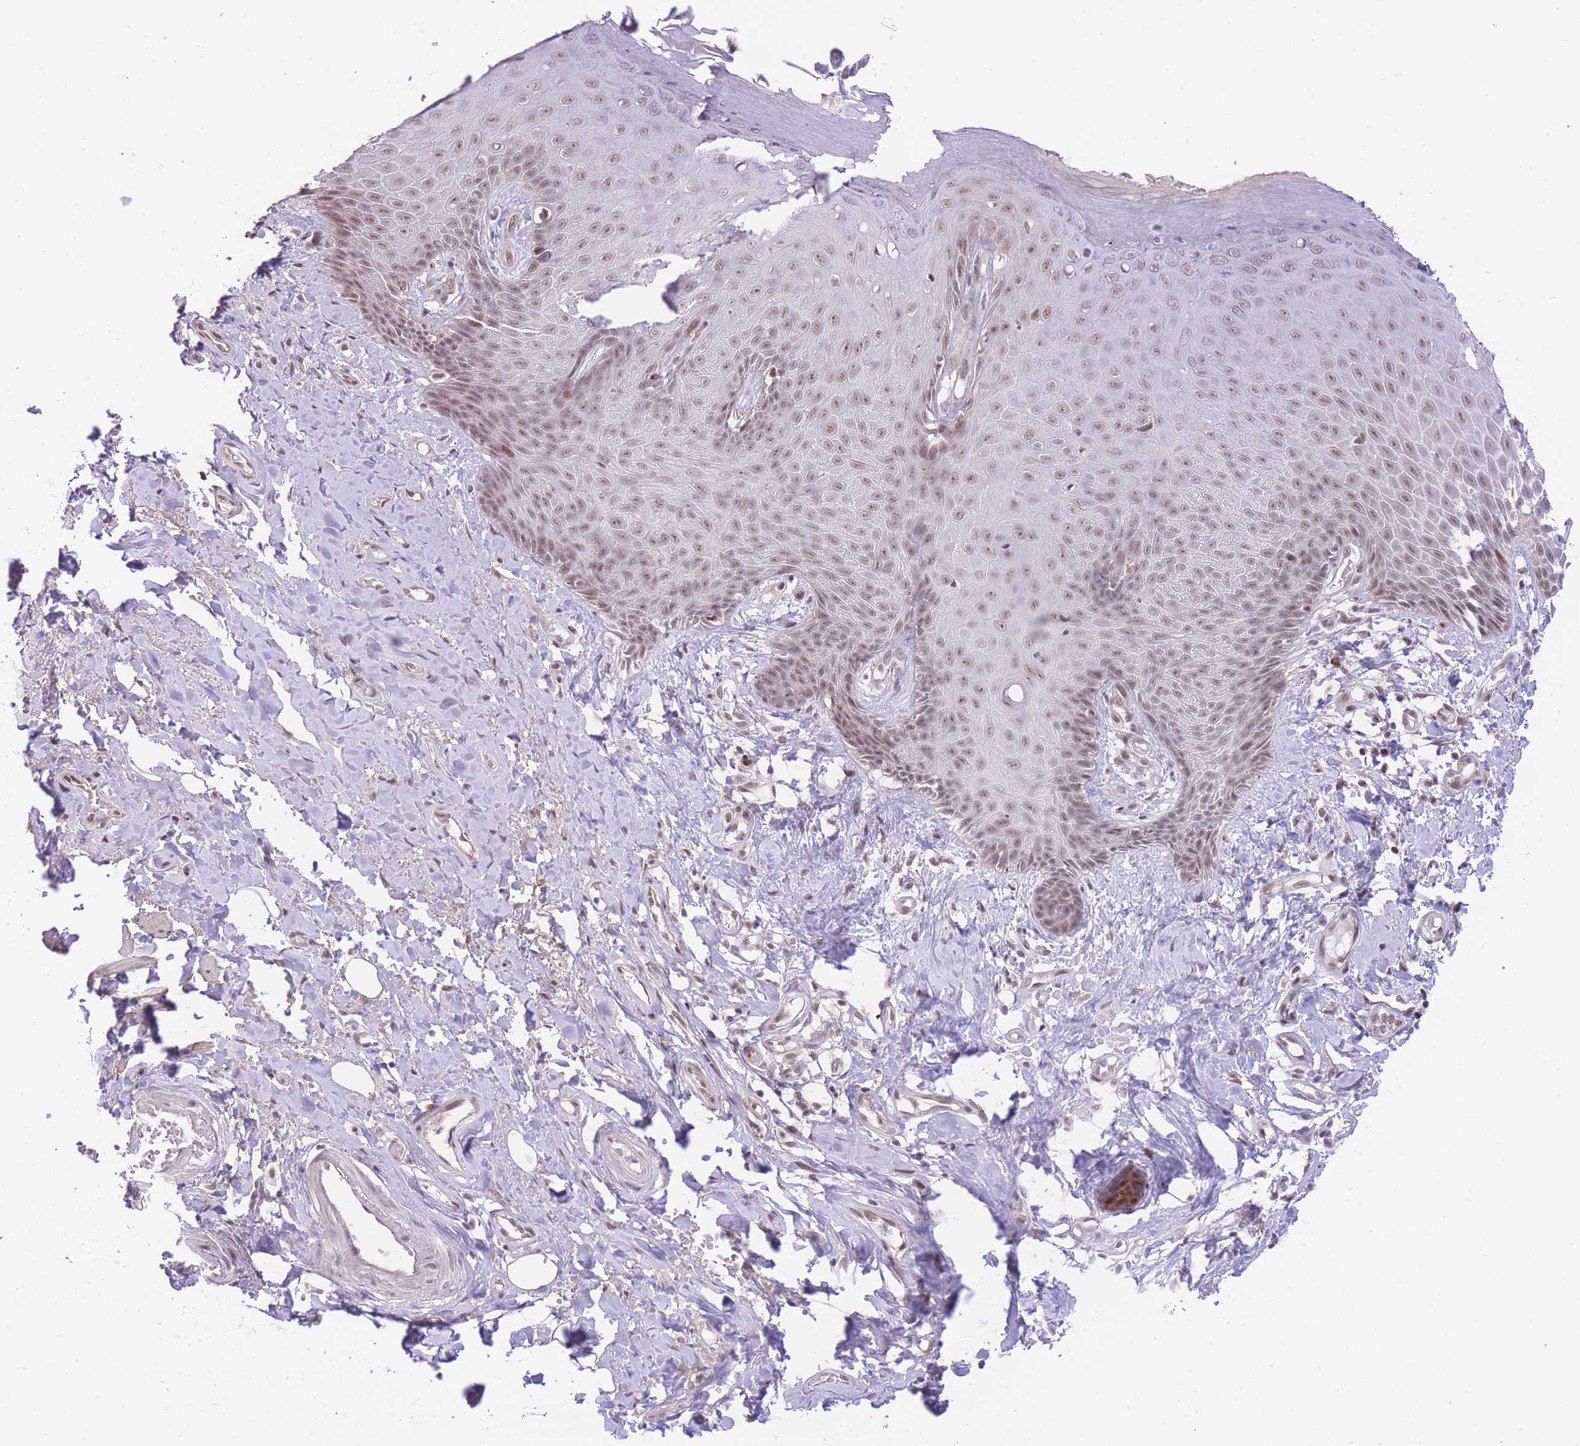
{"staining": {"intensity": "strong", "quantity": "25%-75%", "location": "nuclear"}, "tissue": "skin", "cell_type": "Epidermal cells", "image_type": "normal", "snomed": [{"axis": "morphology", "description": "Normal tissue, NOS"}, {"axis": "topography", "description": "Anal"}], "caption": "The histopathology image shows a brown stain indicating the presence of a protein in the nuclear of epidermal cells in skin.", "gene": "PCIF1", "patient": {"sex": "male", "age": 78}}